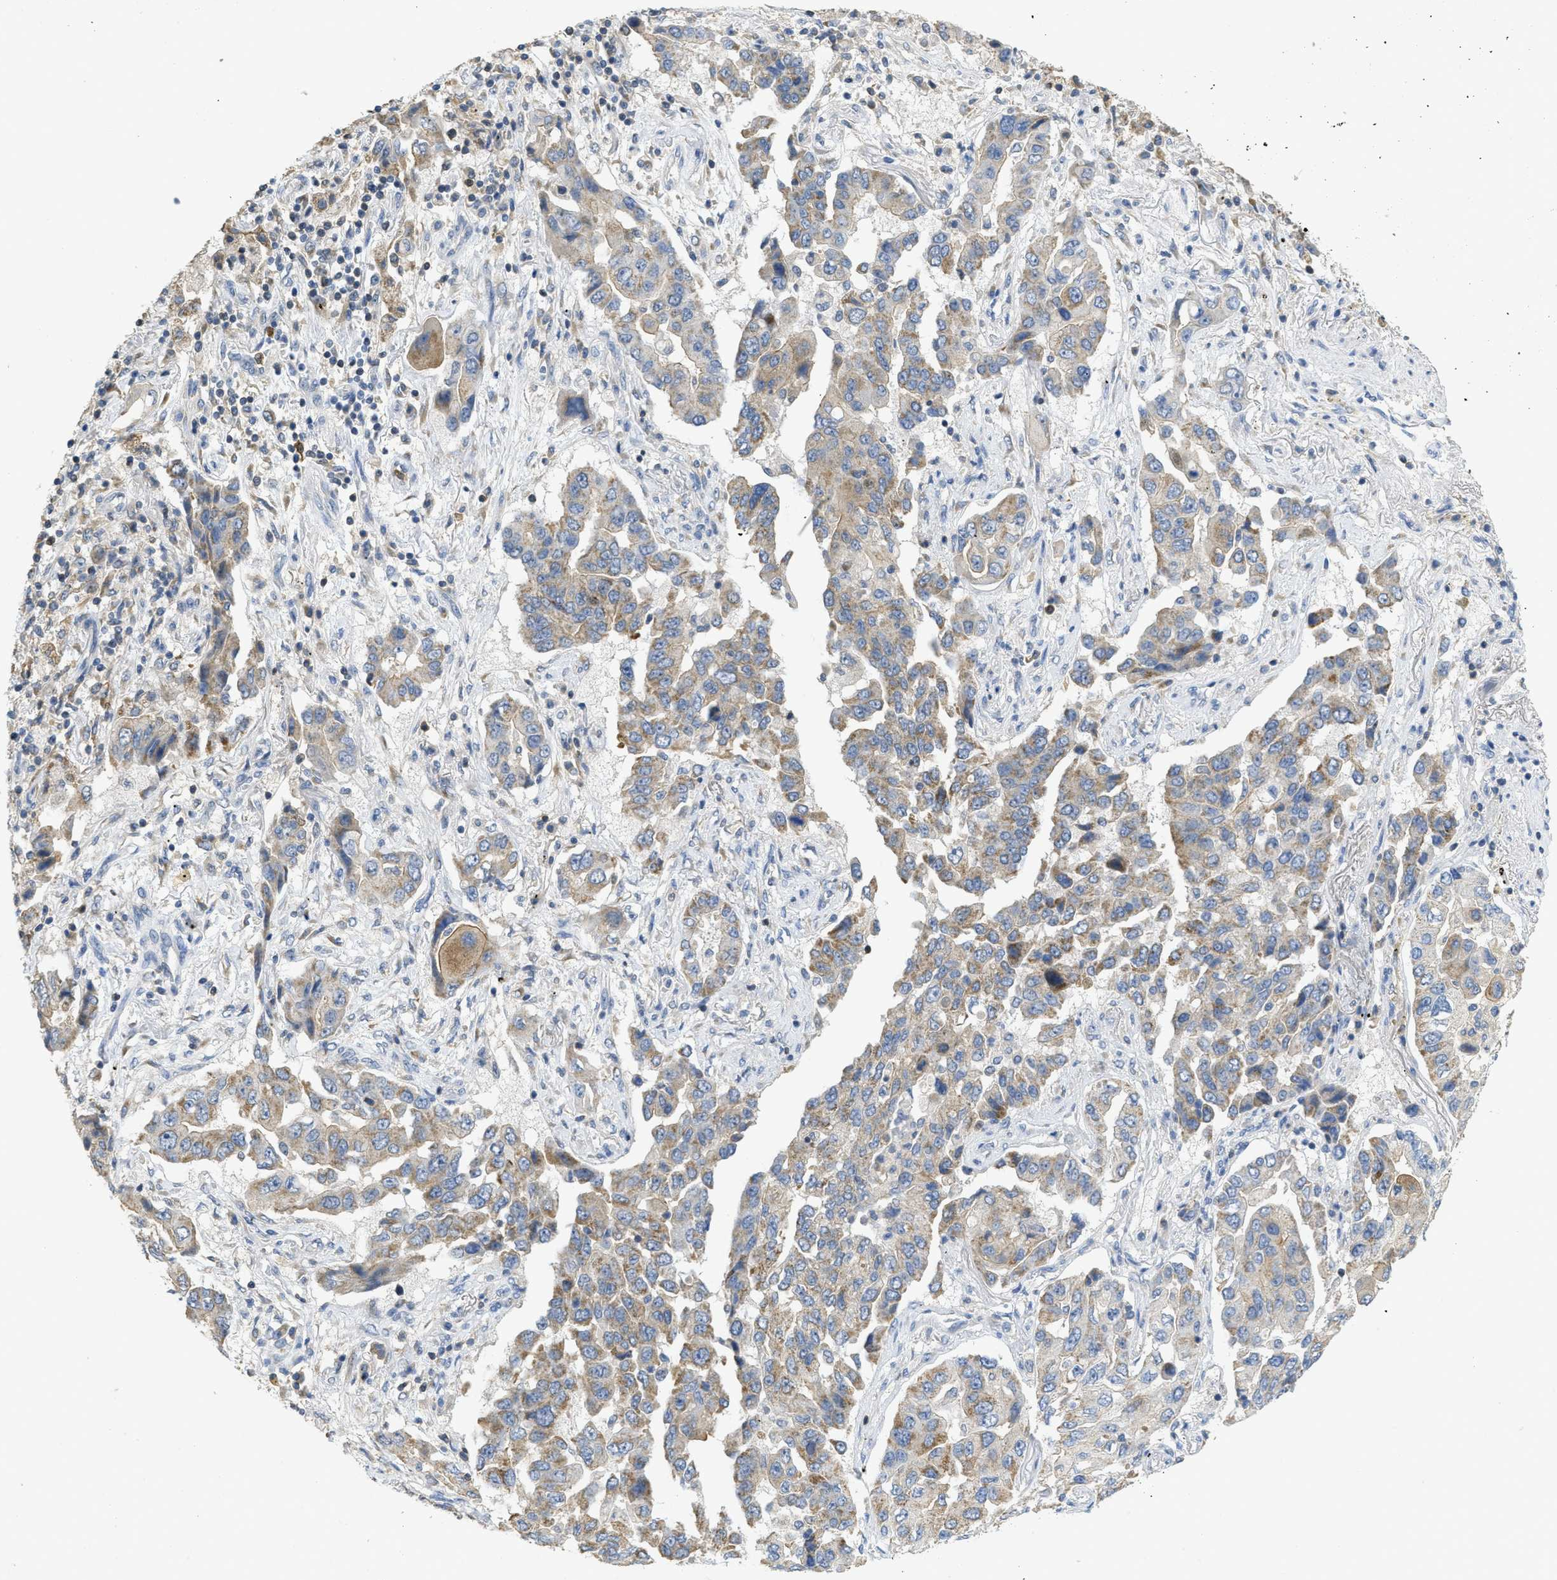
{"staining": {"intensity": "weak", "quantity": ">75%", "location": "cytoplasmic/membranous"}, "tissue": "lung cancer", "cell_type": "Tumor cells", "image_type": "cancer", "snomed": [{"axis": "morphology", "description": "Adenocarcinoma, NOS"}, {"axis": "topography", "description": "Lung"}], "caption": "High-magnification brightfield microscopy of lung adenocarcinoma stained with DAB (brown) and counterstained with hematoxylin (blue). tumor cells exhibit weak cytoplasmic/membranous expression is seen in about>75% of cells.", "gene": "SFXN2", "patient": {"sex": "female", "age": 65}}